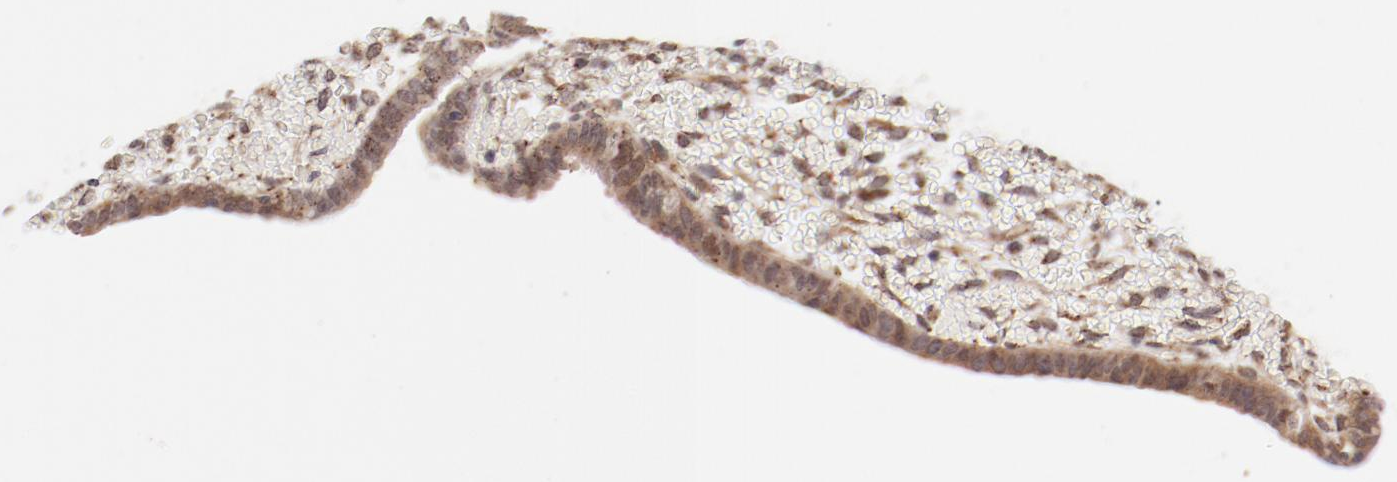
{"staining": {"intensity": "weak", "quantity": "25%-75%", "location": "cytoplasmic/membranous"}, "tissue": "endometrium", "cell_type": "Cells in endometrial stroma", "image_type": "normal", "snomed": [{"axis": "morphology", "description": "Normal tissue, NOS"}, {"axis": "topography", "description": "Endometrium"}], "caption": "This photomicrograph shows IHC staining of unremarkable human endometrium, with low weak cytoplasmic/membranous expression in approximately 25%-75% of cells in endometrial stroma.", "gene": "RPL12", "patient": {"sex": "female", "age": 42}}